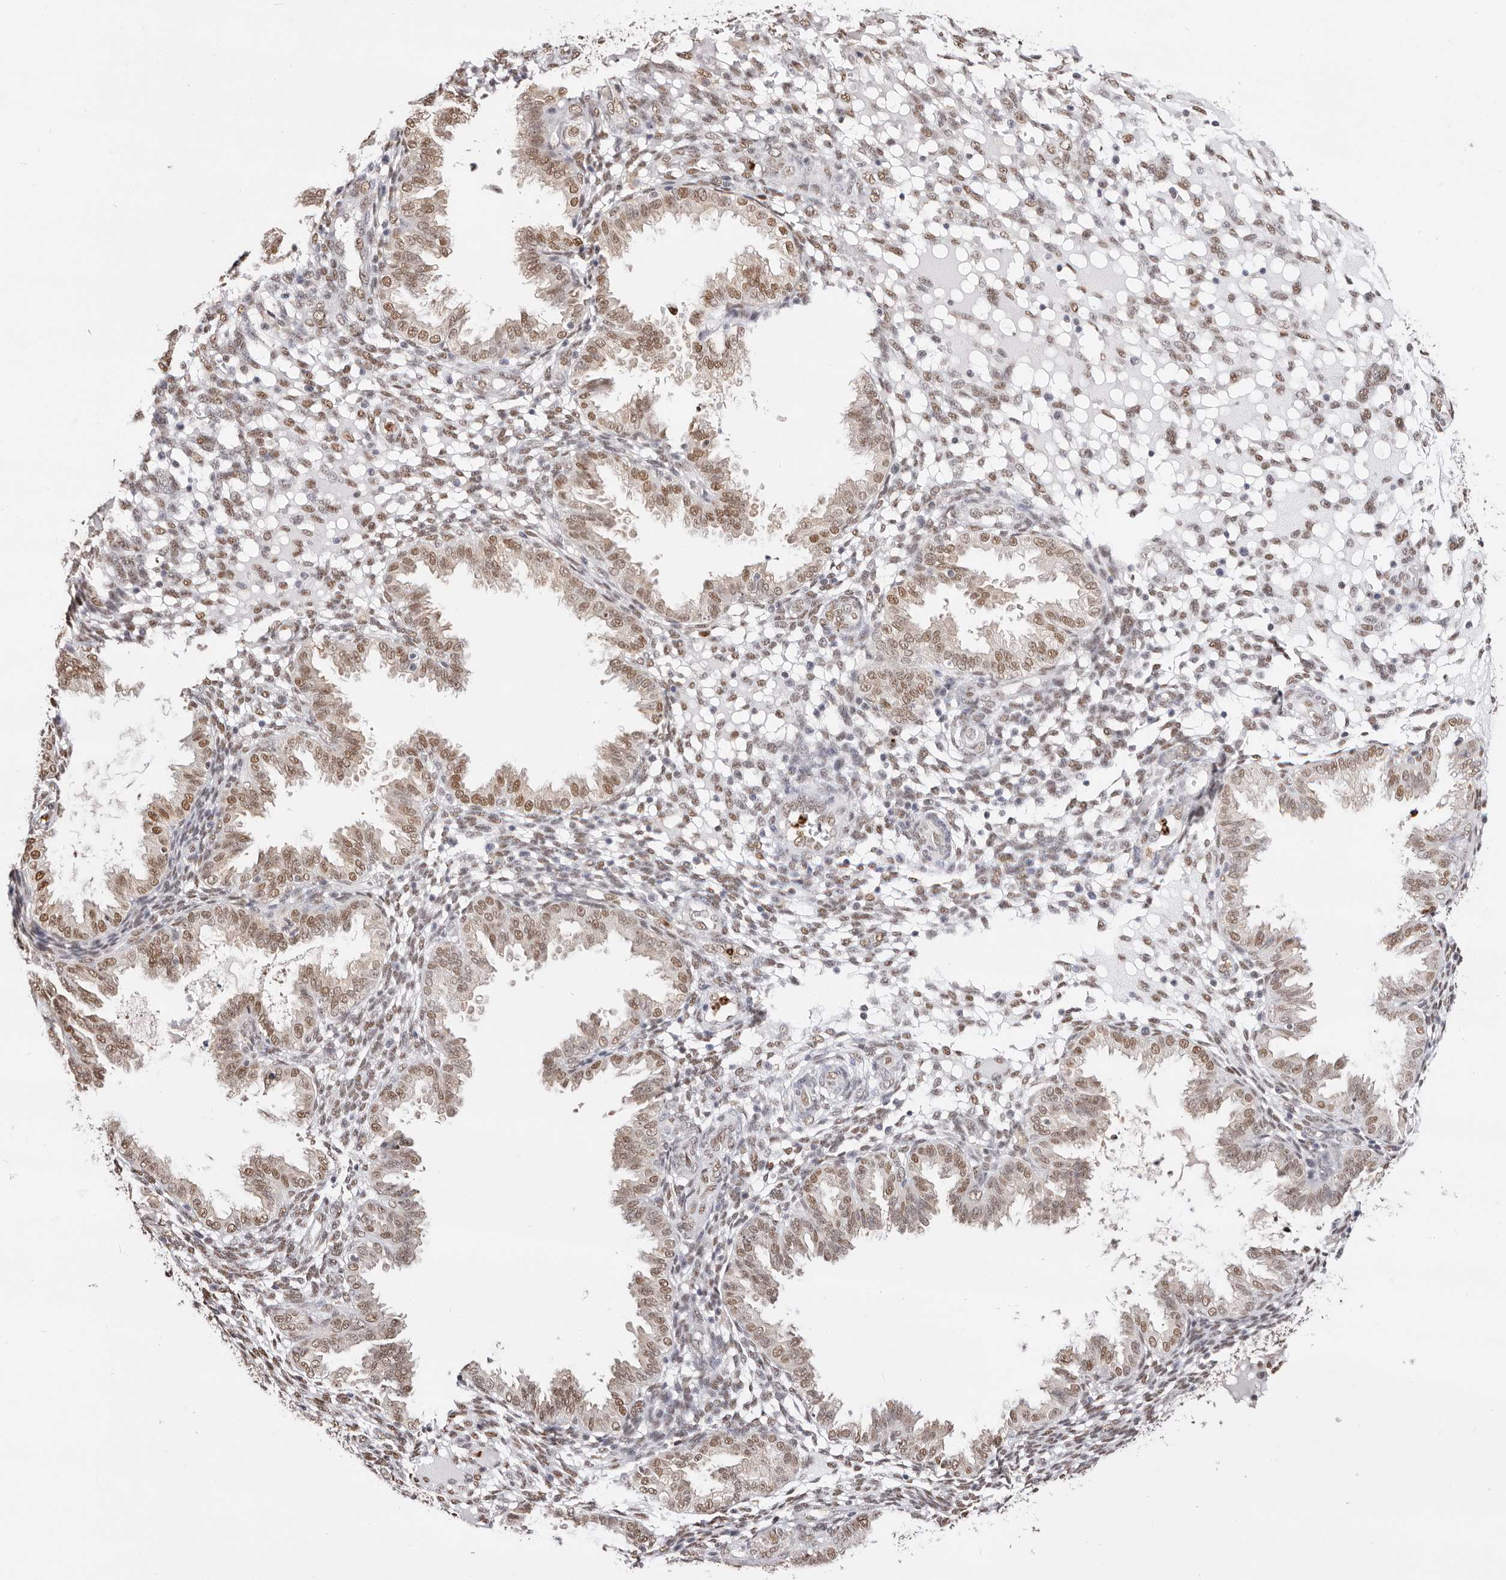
{"staining": {"intensity": "moderate", "quantity": "25%-75%", "location": "nuclear"}, "tissue": "endometrium", "cell_type": "Cells in endometrial stroma", "image_type": "normal", "snomed": [{"axis": "morphology", "description": "Normal tissue, NOS"}, {"axis": "topography", "description": "Endometrium"}], "caption": "Brown immunohistochemical staining in normal endometrium displays moderate nuclear expression in approximately 25%-75% of cells in endometrial stroma. (brown staining indicates protein expression, while blue staining denotes nuclei).", "gene": "TKT", "patient": {"sex": "female", "age": 33}}